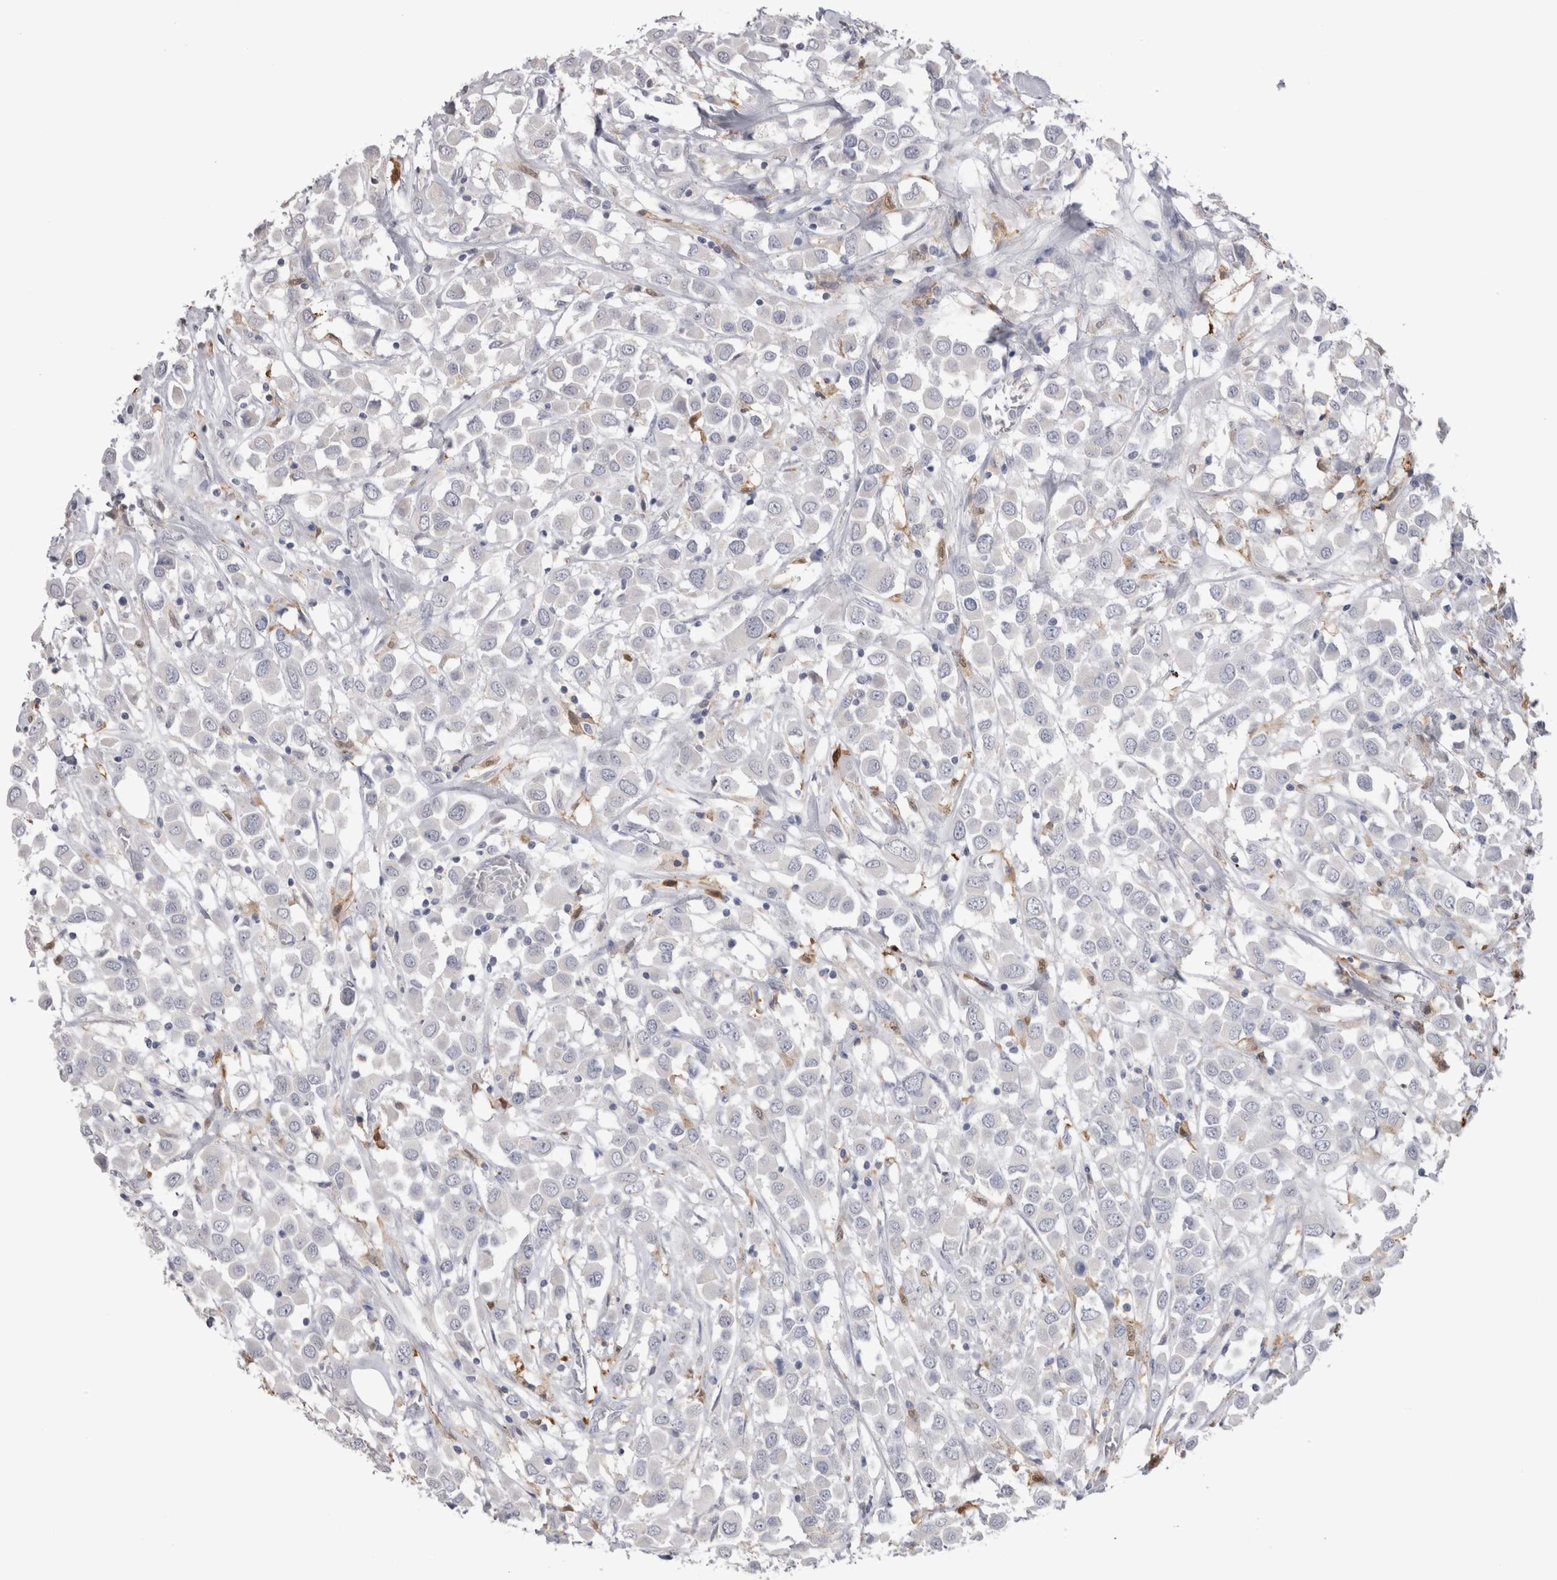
{"staining": {"intensity": "negative", "quantity": "none", "location": "none"}, "tissue": "breast cancer", "cell_type": "Tumor cells", "image_type": "cancer", "snomed": [{"axis": "morphology", "description": "Duct carcinoma"}, {"axis": "topography", "description": "Breast"}], "caption": "Image shows no significant protein expression in tumor cells of breast intraductal carcinoma.", "gene": "SUCNR1", "patient": {"sex": "female", "age": 61}}